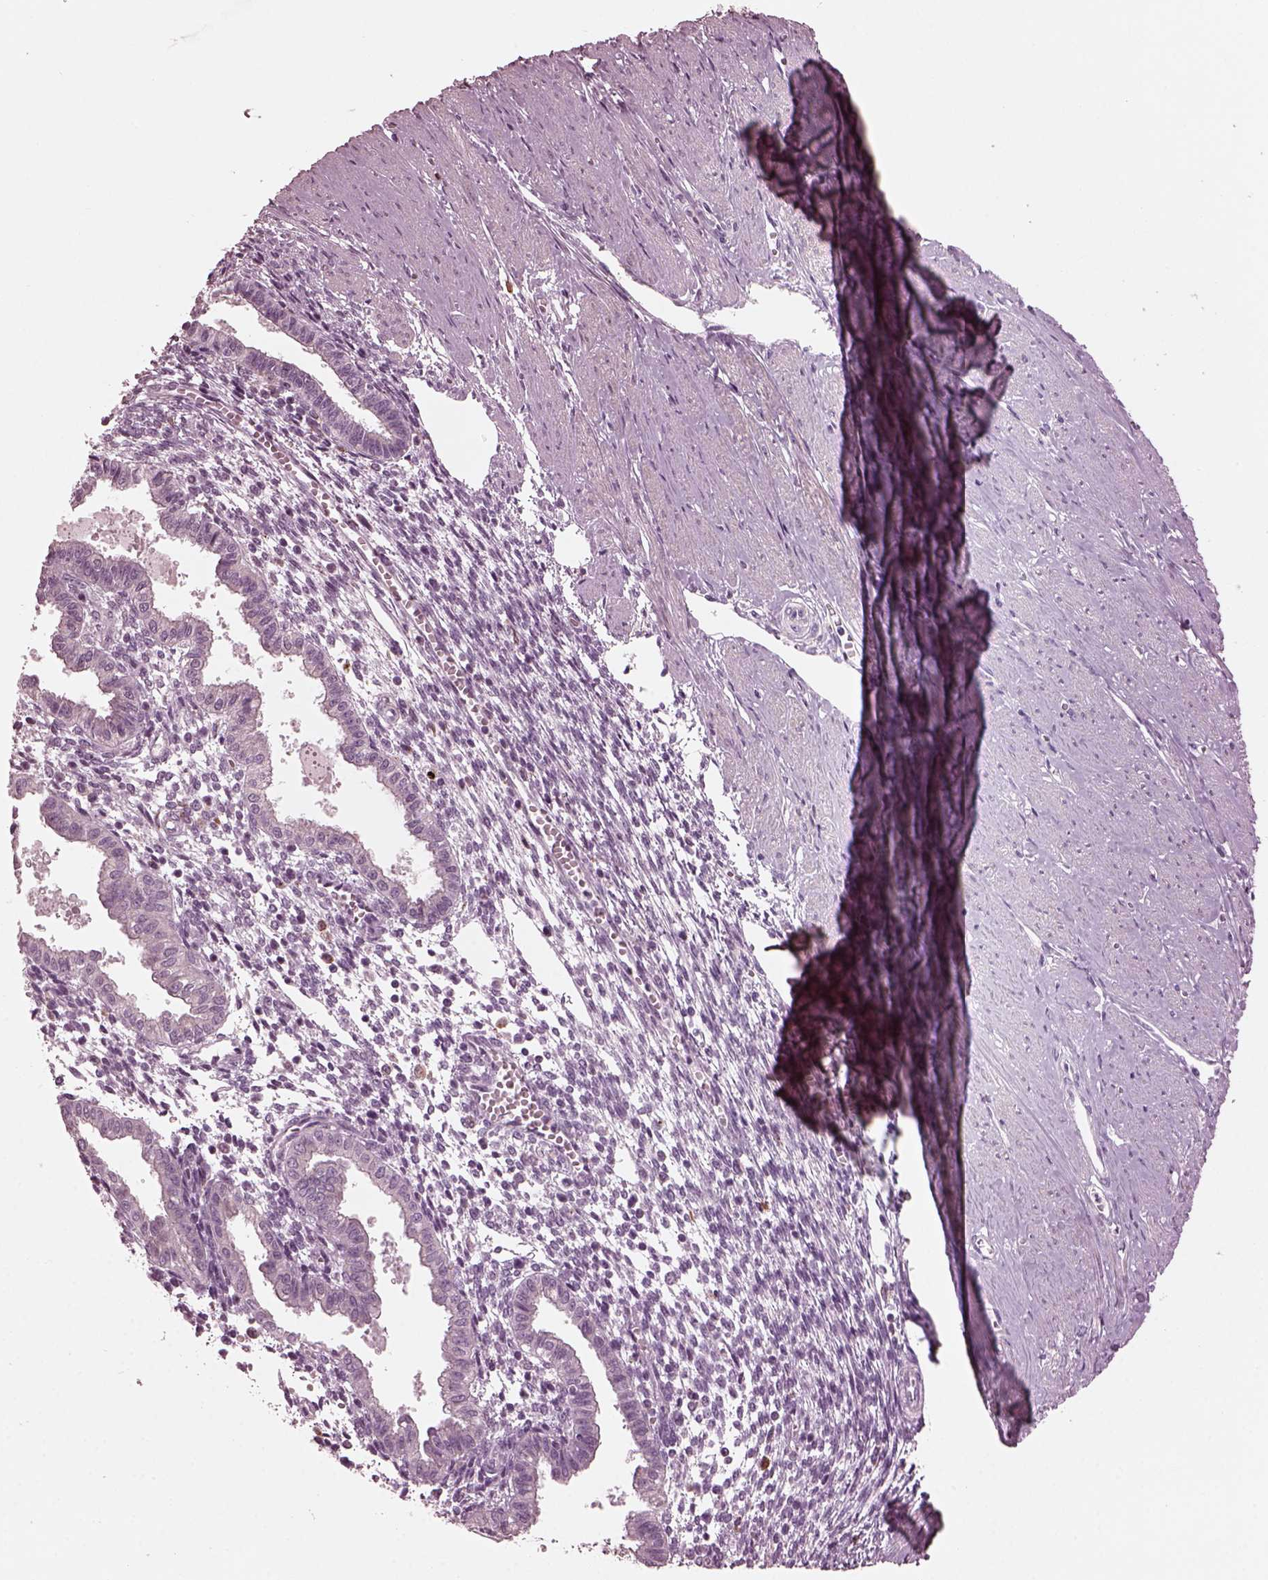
{"staining": {"intensity": "negative", "quantity": "none", "location": "none"}, "tissue": "endometrium", "cell_type": "Cells in endometrial stroma", "image_type": "normal", "snomed": [{"axis": "morphology", "description": "Normal tissue, NOS"}, {"axis": "topography", "description": "Endometrium"}], "caption": "Cells in endometrial stroma show no significant protein positivity in unremarkable endometrium. (DAB (3,3'-diaminobenzidine) IHC visualized using brightfield microscopy, high magnification).", "gene": "SLAMF8", "patient": {"sex": "female", "age": 37}}